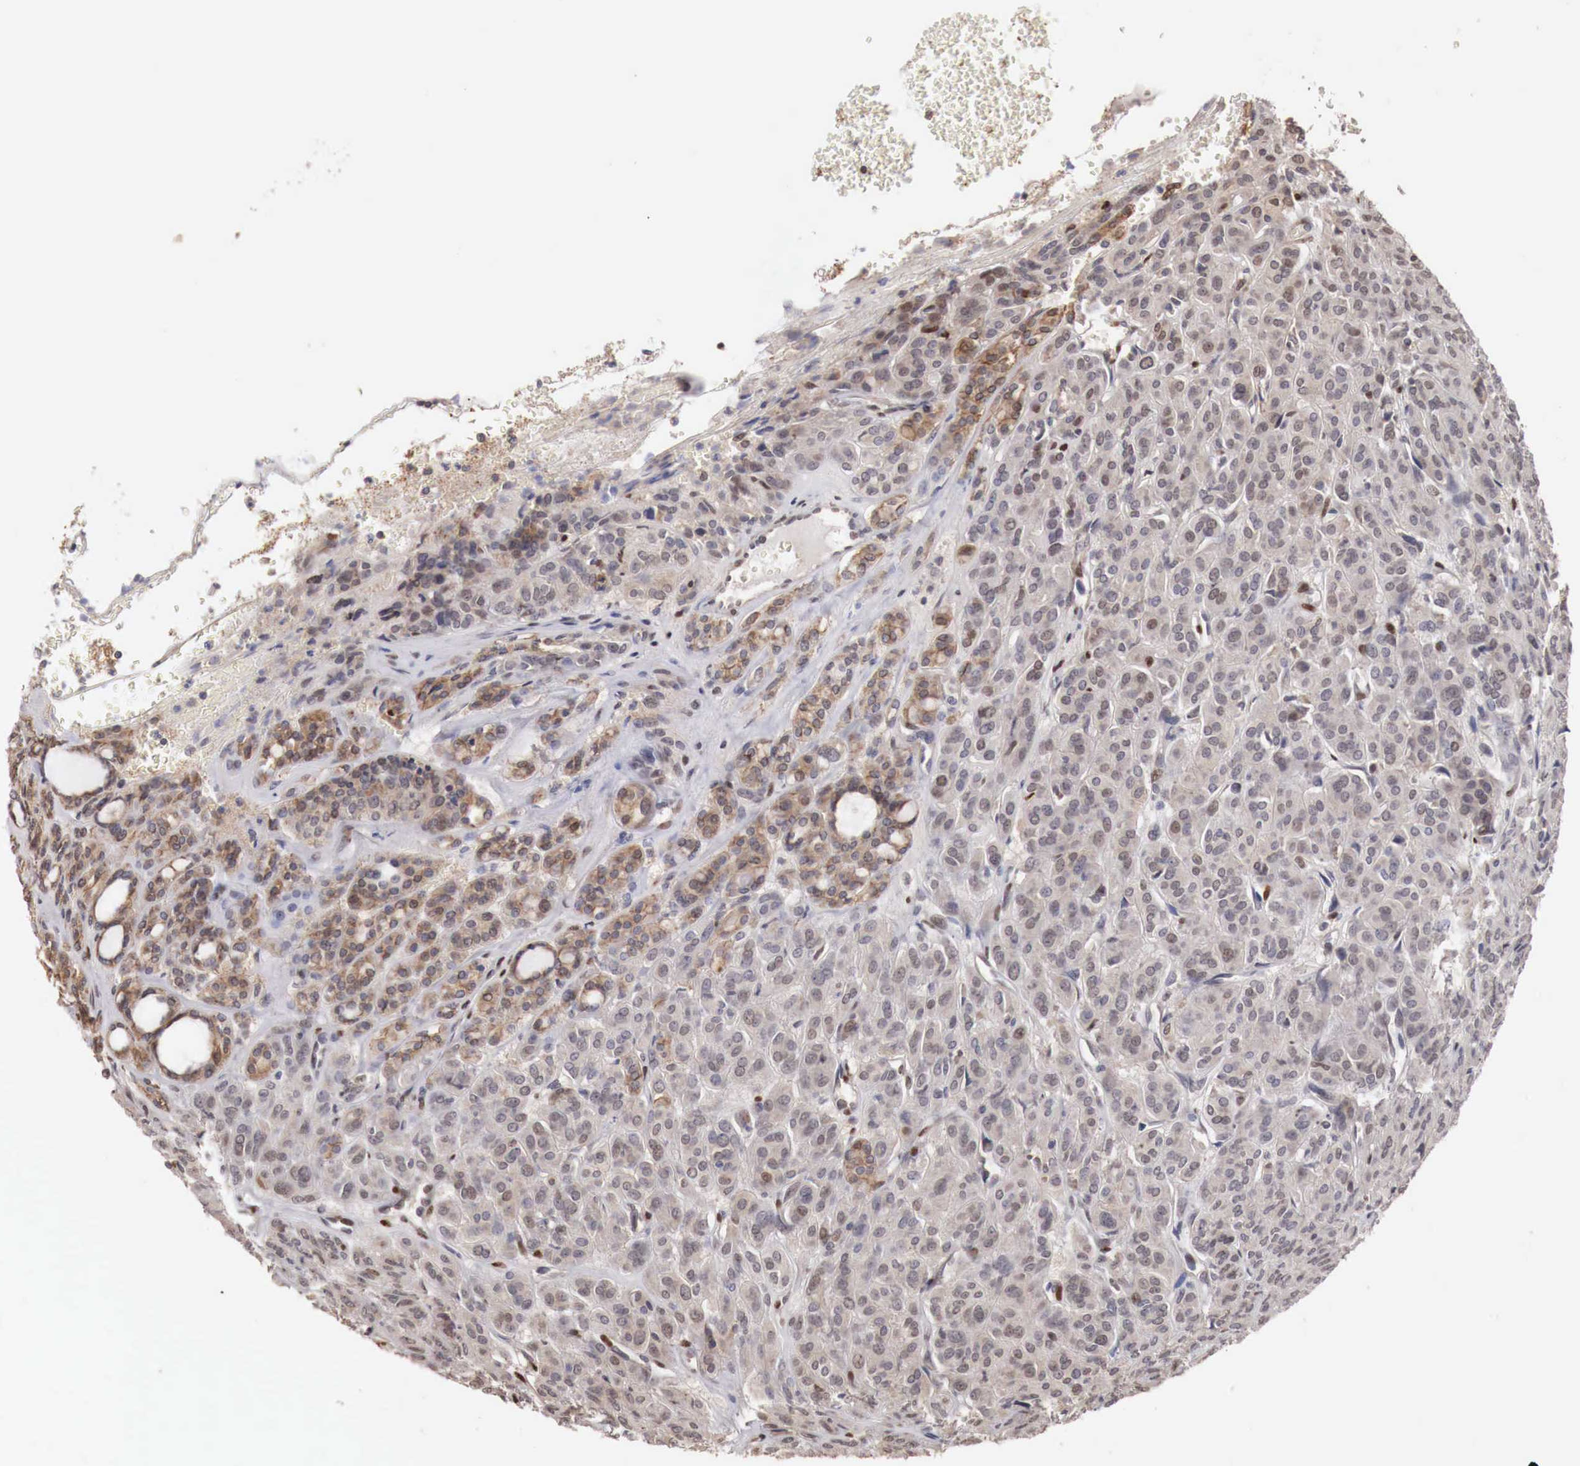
{"staining": {"intensity": "weak", "quantity": "<25%", "location": "cytoplasmic/membranous"}, "tissue": "thyroid cancer", "cell_type": "Tumor cells", "image_type": "cancer", "snomed": [{"axis": "morphology", "description": "Follicular adenoma carcinoma, NOS"}, {"axis": "topography", "description": "Thyroid gland"}], "caption": "IHC histopathology image of neoplastic tissue: human follicular adenoma carcinoma (thyroid) stained with DAB demonstrates no significant protein staining in tumor cells.", "gene": "KHDRBS2", "patient": {"sex": "female", "age": 71}}